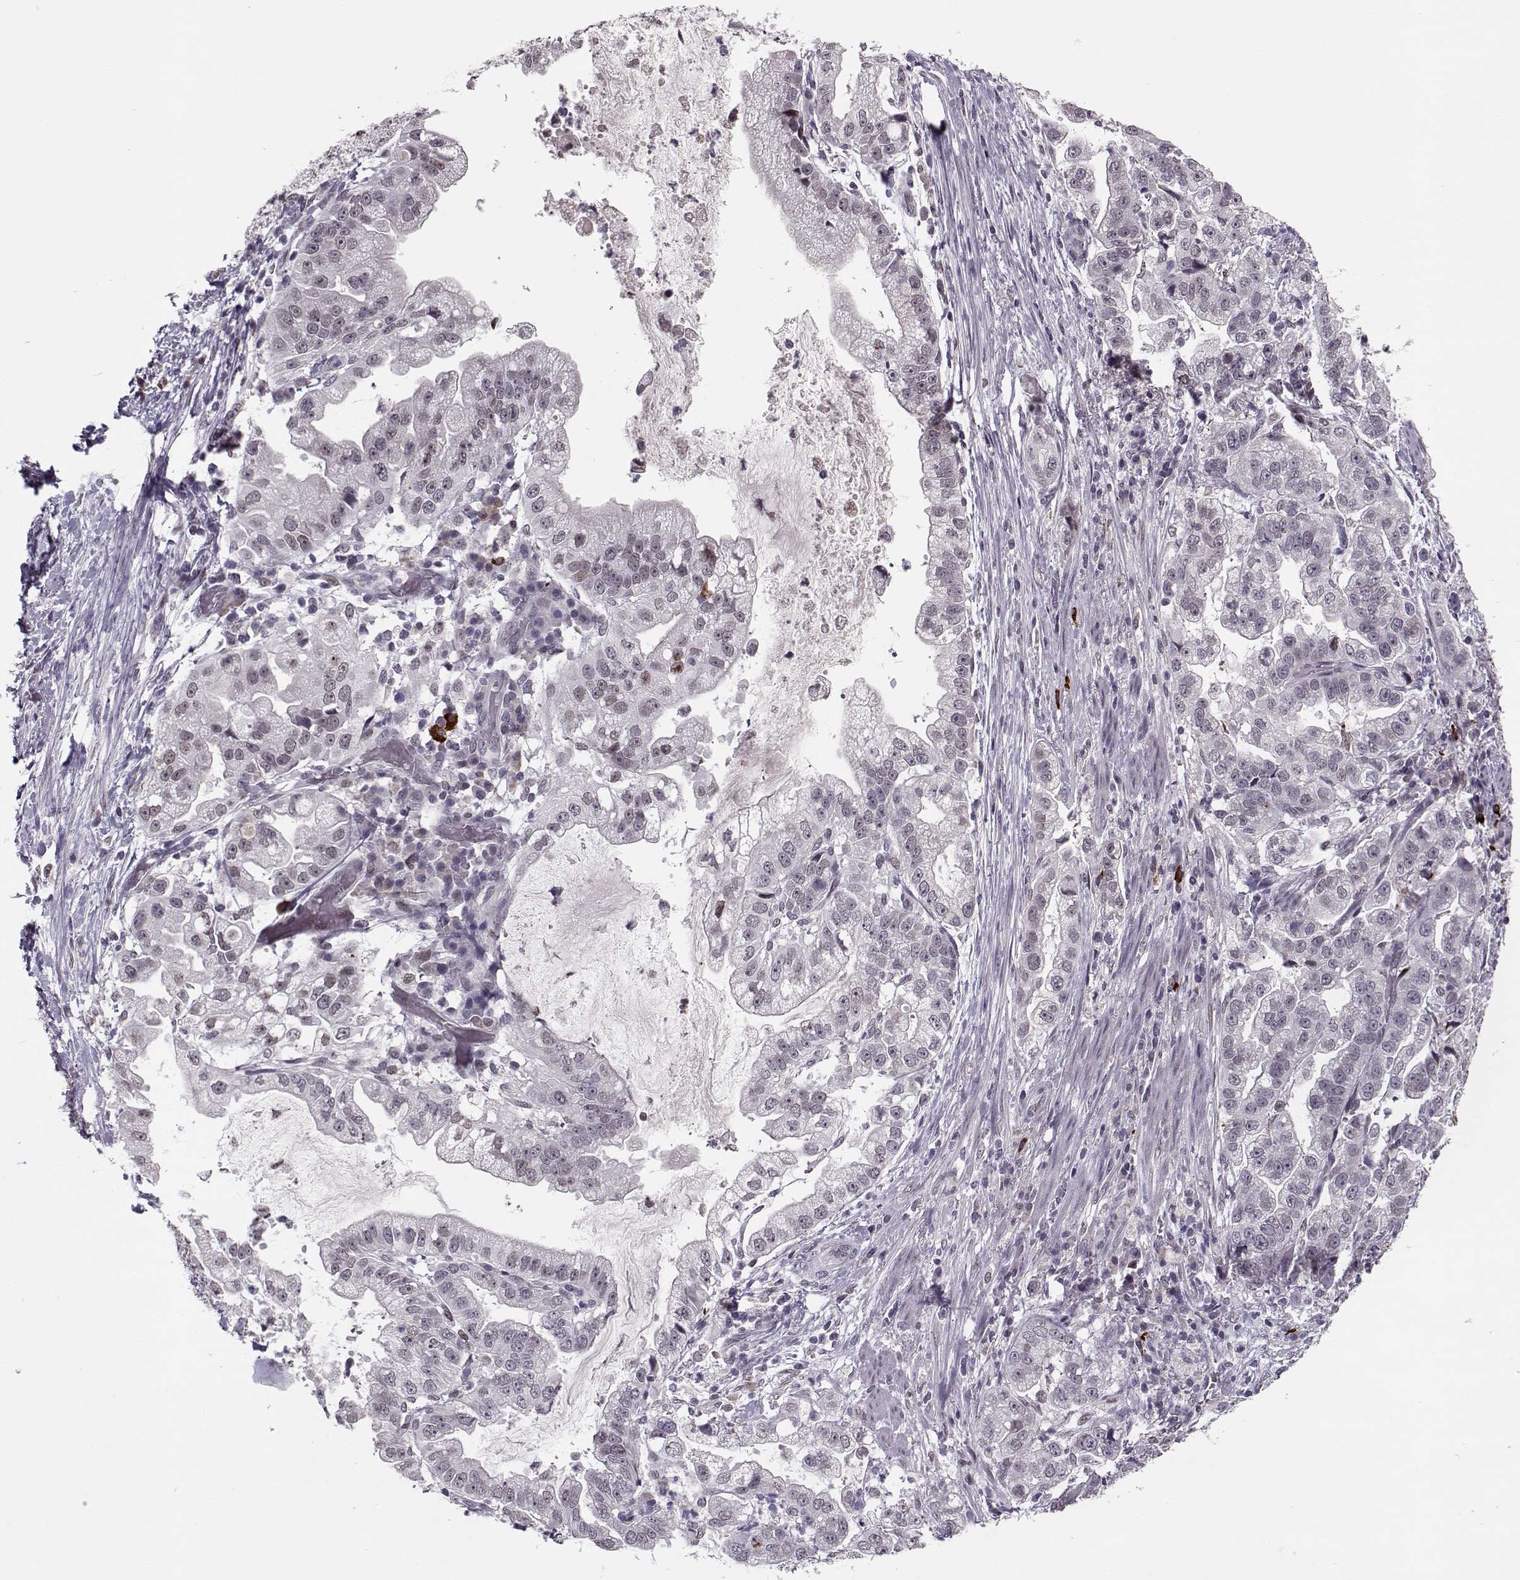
{"staining": {"intensity": "weak", "quantity": "<25%", "location": "nuclear"}, "tissue": "stomach cancer", "cell_type": "Tumor cells", "image_type": "cancer", "snomed": [{"axis": "morphology", "description": "Adenocarcinoma, NOS"}, {"axis": "topography", "description": "Stomach"}], "caption": "This is a micrograph of immunohistochemistry staining of stomach adenocarcinoma, which shows no staining in tumor cells.", "gene": "DNAI3", "patient": {"sex": "male", "age": 59}}